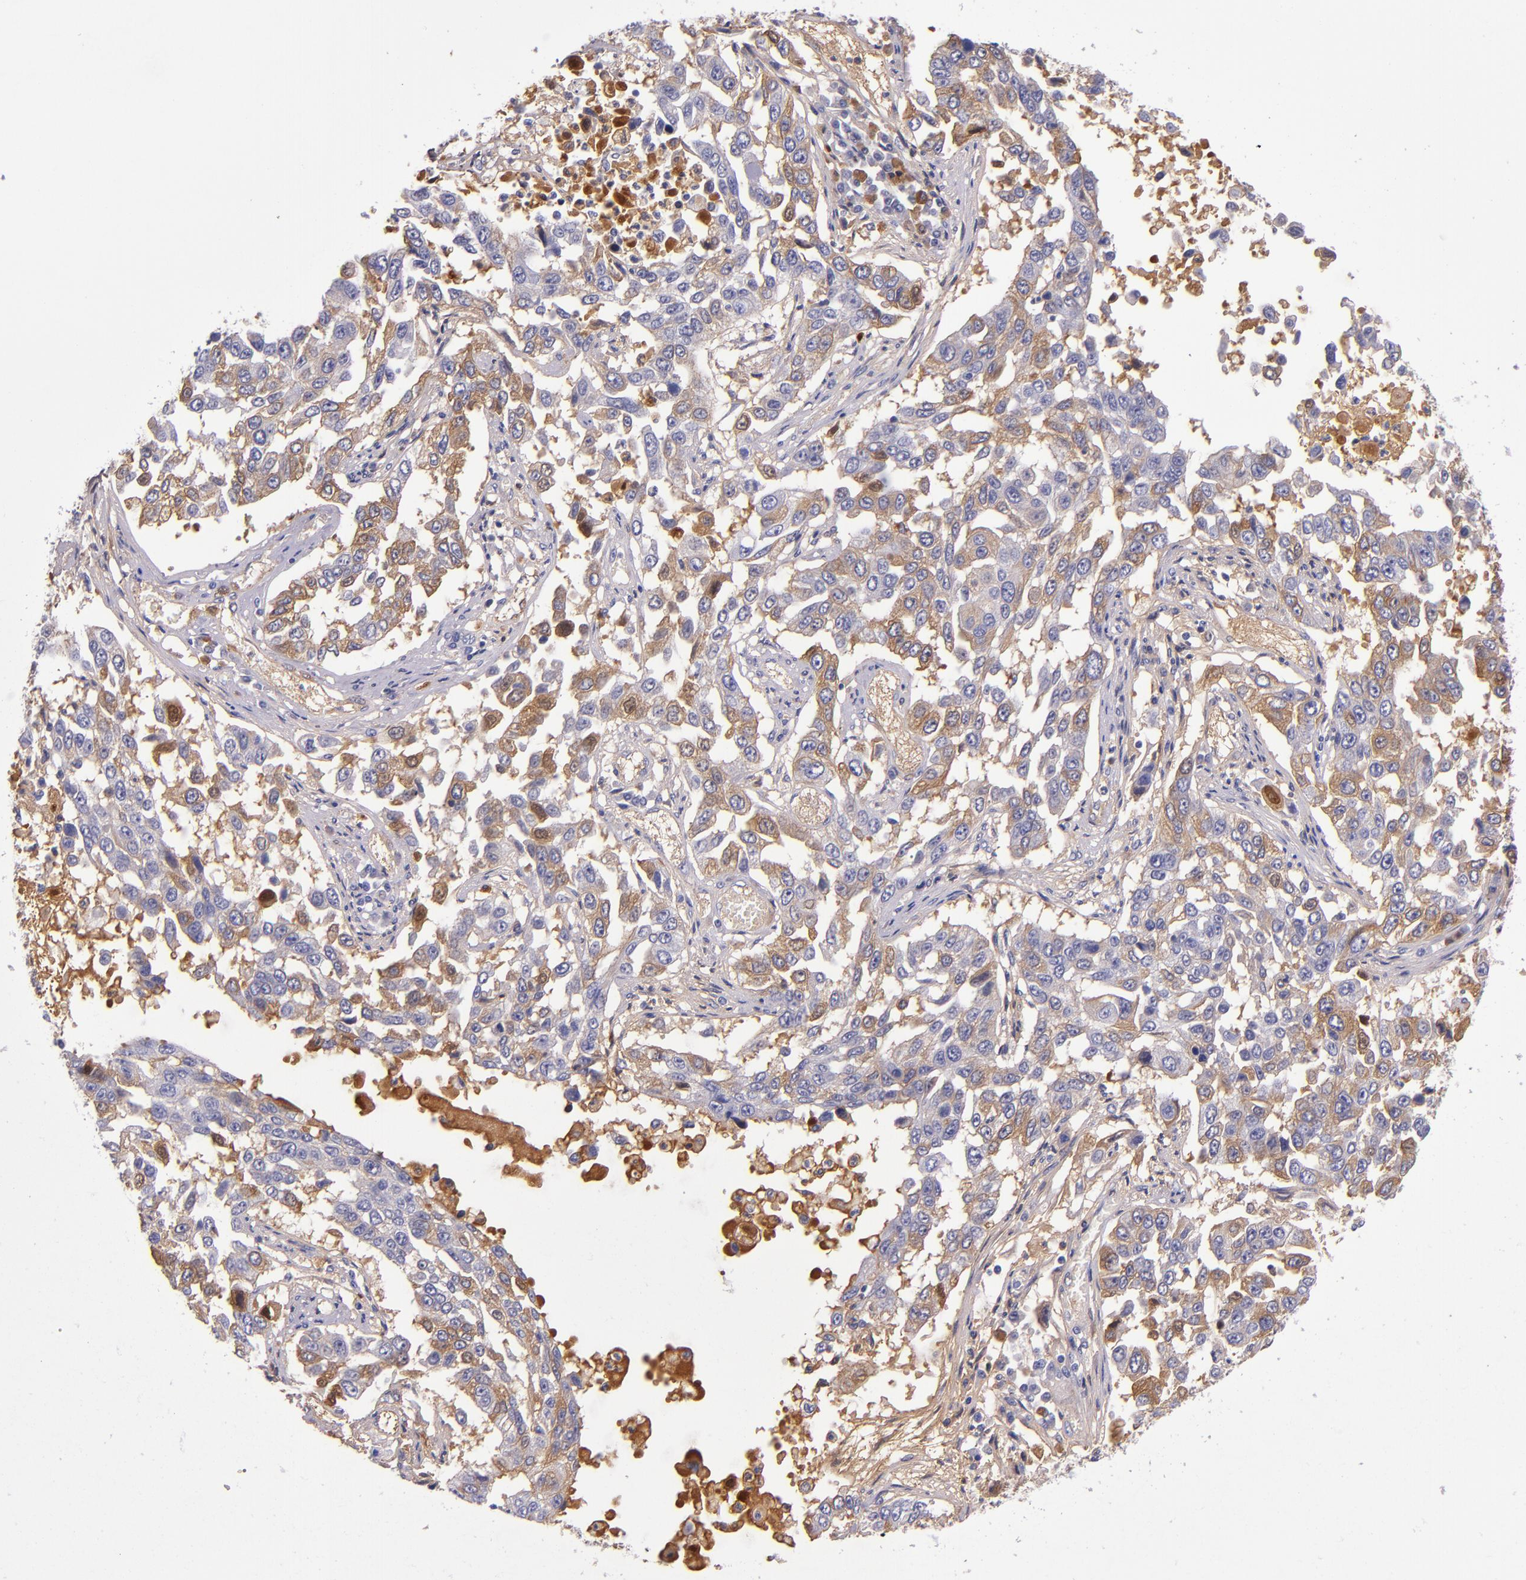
{"staining": {"intensity": "moderate", "quantity": "25%-75%", "location": "cytoplasmic/membranous"}, "tissue": "lung cancer", "cell_type": "Tumor cells", "image_type": "cancer", "snomed": [{"axis": "morphology", "description": "Squamous cell carcinoma, NOS"}, {"axis": "topography", "description": "Lung"}], "caption": "Protein staining of lung cancer tissue demonstrates moderate cytoplasmic/membranous positivity in approximately 25%-75% of tumor cells. (DAB (3,3'-diaminobenzidine) IHC with brightfield microscopy, high magnification).", "gene": "CLEC3B", "patient": {"sex": "male", "age": 71}}